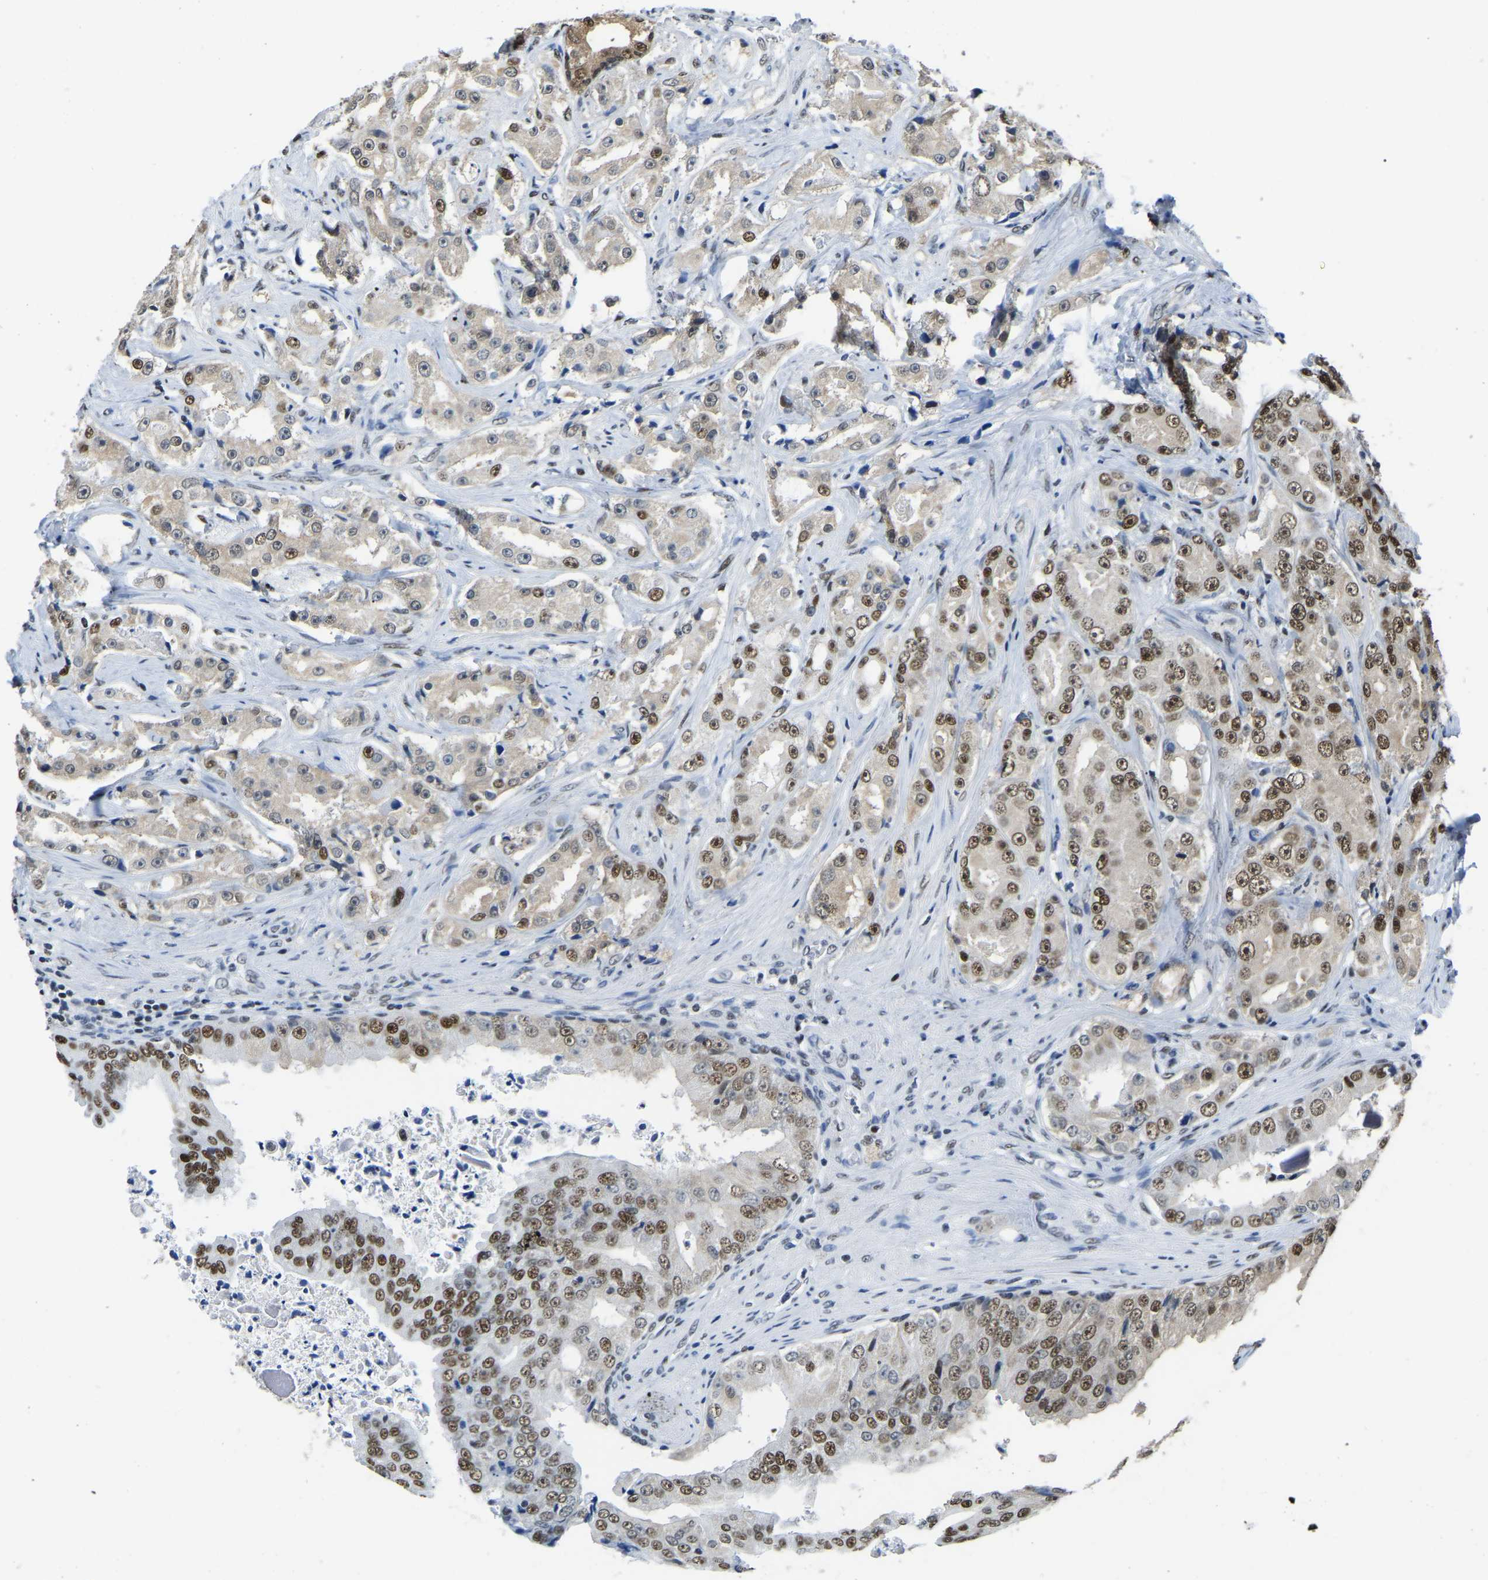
{"staining": {"intensity": "moderate", "quantity": "25%-75%", "location": "nuclear"}, "tissue": "prostate cancer", "cell_type": "Tumor cells", "image_type": "cancer", "snomed": [{"axis": "morphology", "description": "Adenocarcinoma, High grade"}, {"axis": "topography", "description": "Prostate"}], "caption": "DAB immunohistochemical staining of prostate cancer (high-grade adenocarcinoma) shows moderate nuclear protein positivity in about 25%-75% of tumor cells.", "gene": "UBA1", "patient": {"sex": "male", "age": 73}}